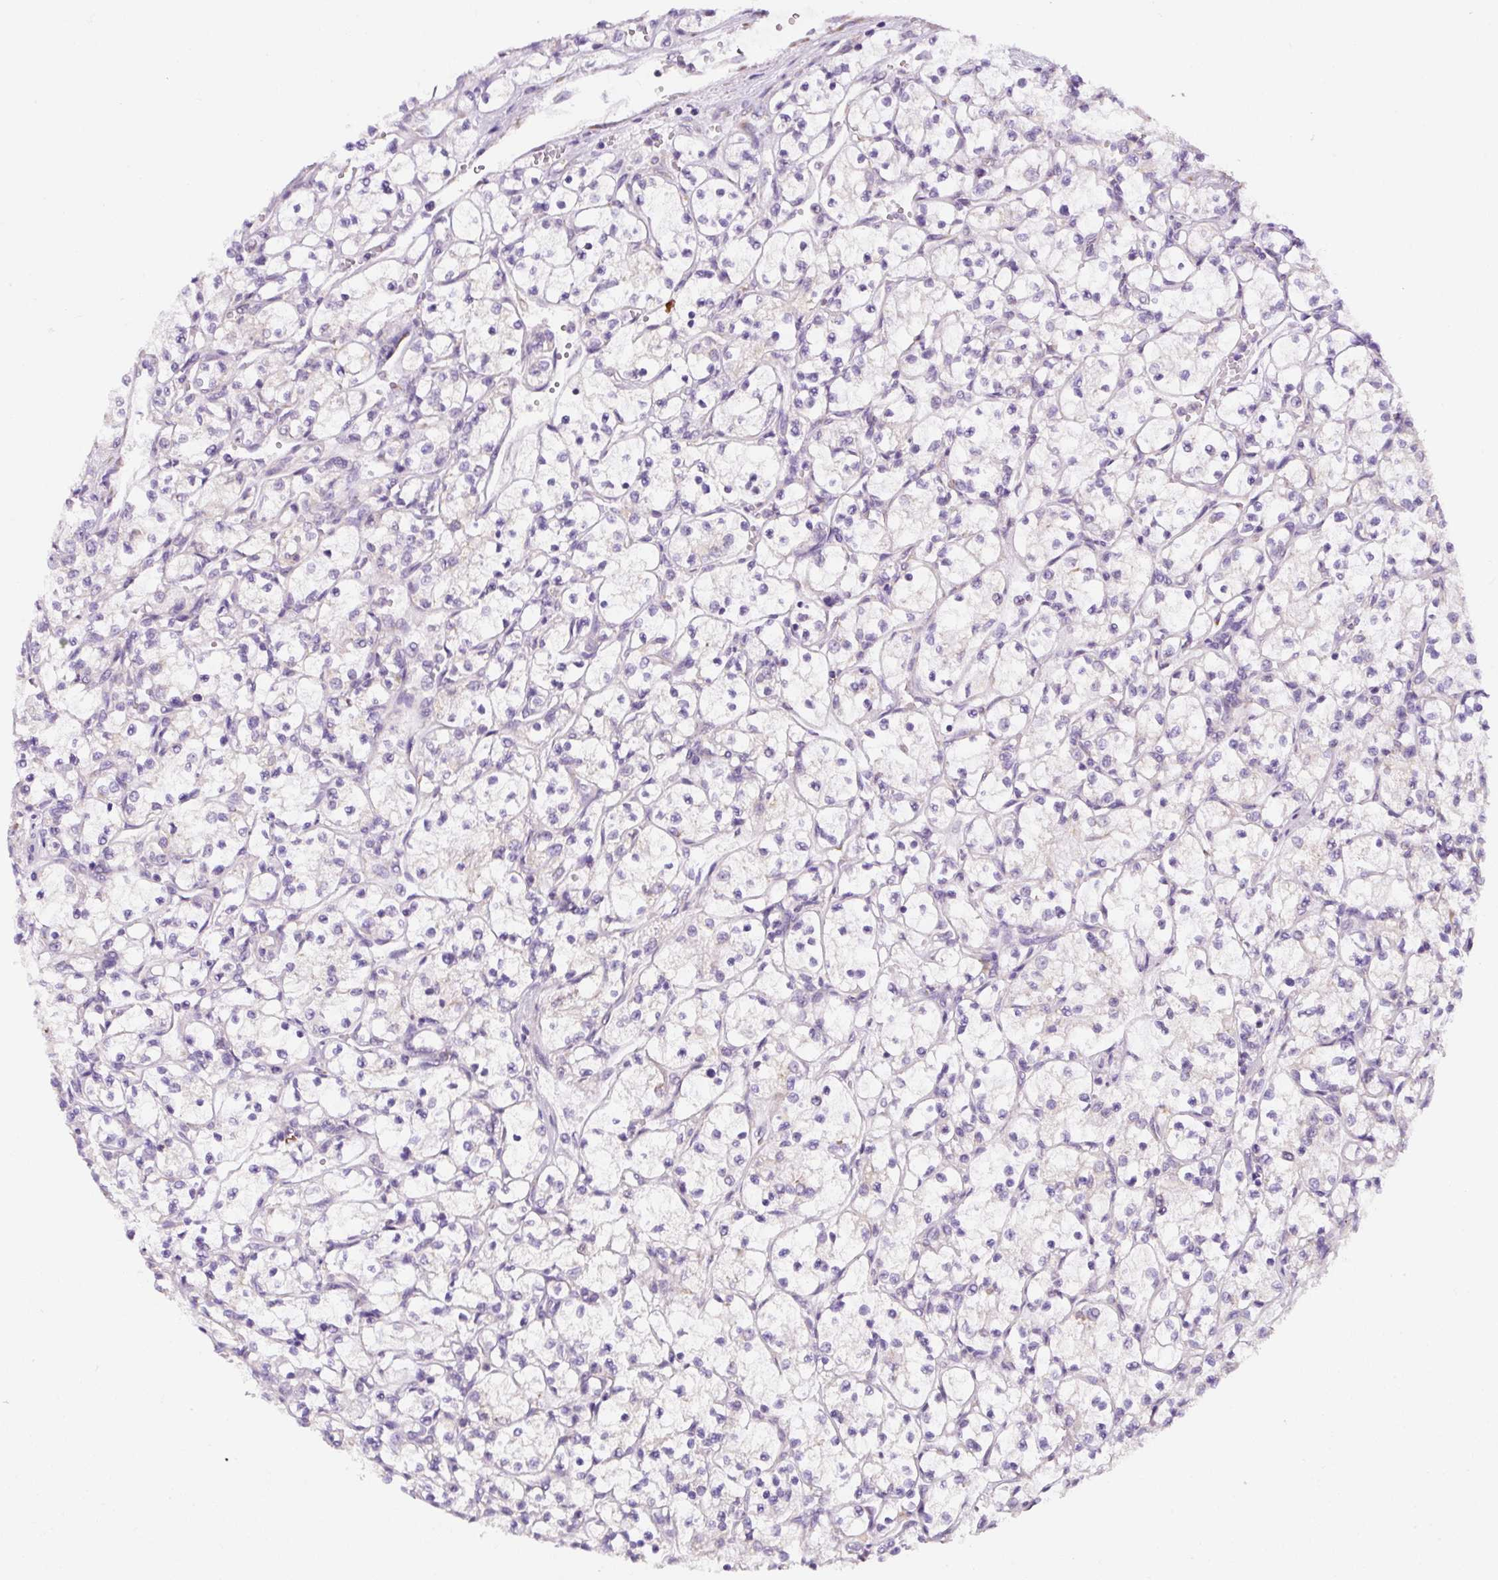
{"staining": {"intensity": "negative", "quantity": "none", "location": "none"}, "tissue": "renal cancer", "cell_type": "Tumor cells", "image_type": "cancer", "snomed": [{"axis": "morphology", "description": "Adenocarcinoma, NOS"}, {"axis": "topography", "description": "Kidney"}], "caption": "Tumor cells are negative for protein expression in human renal cancer. (DAB (3,3'-diaminobenzidine) immunohistochemistry with hematoxylin counter stain).", "gene": "DDOST", "patient": {"sex": "female", "age": 69}}